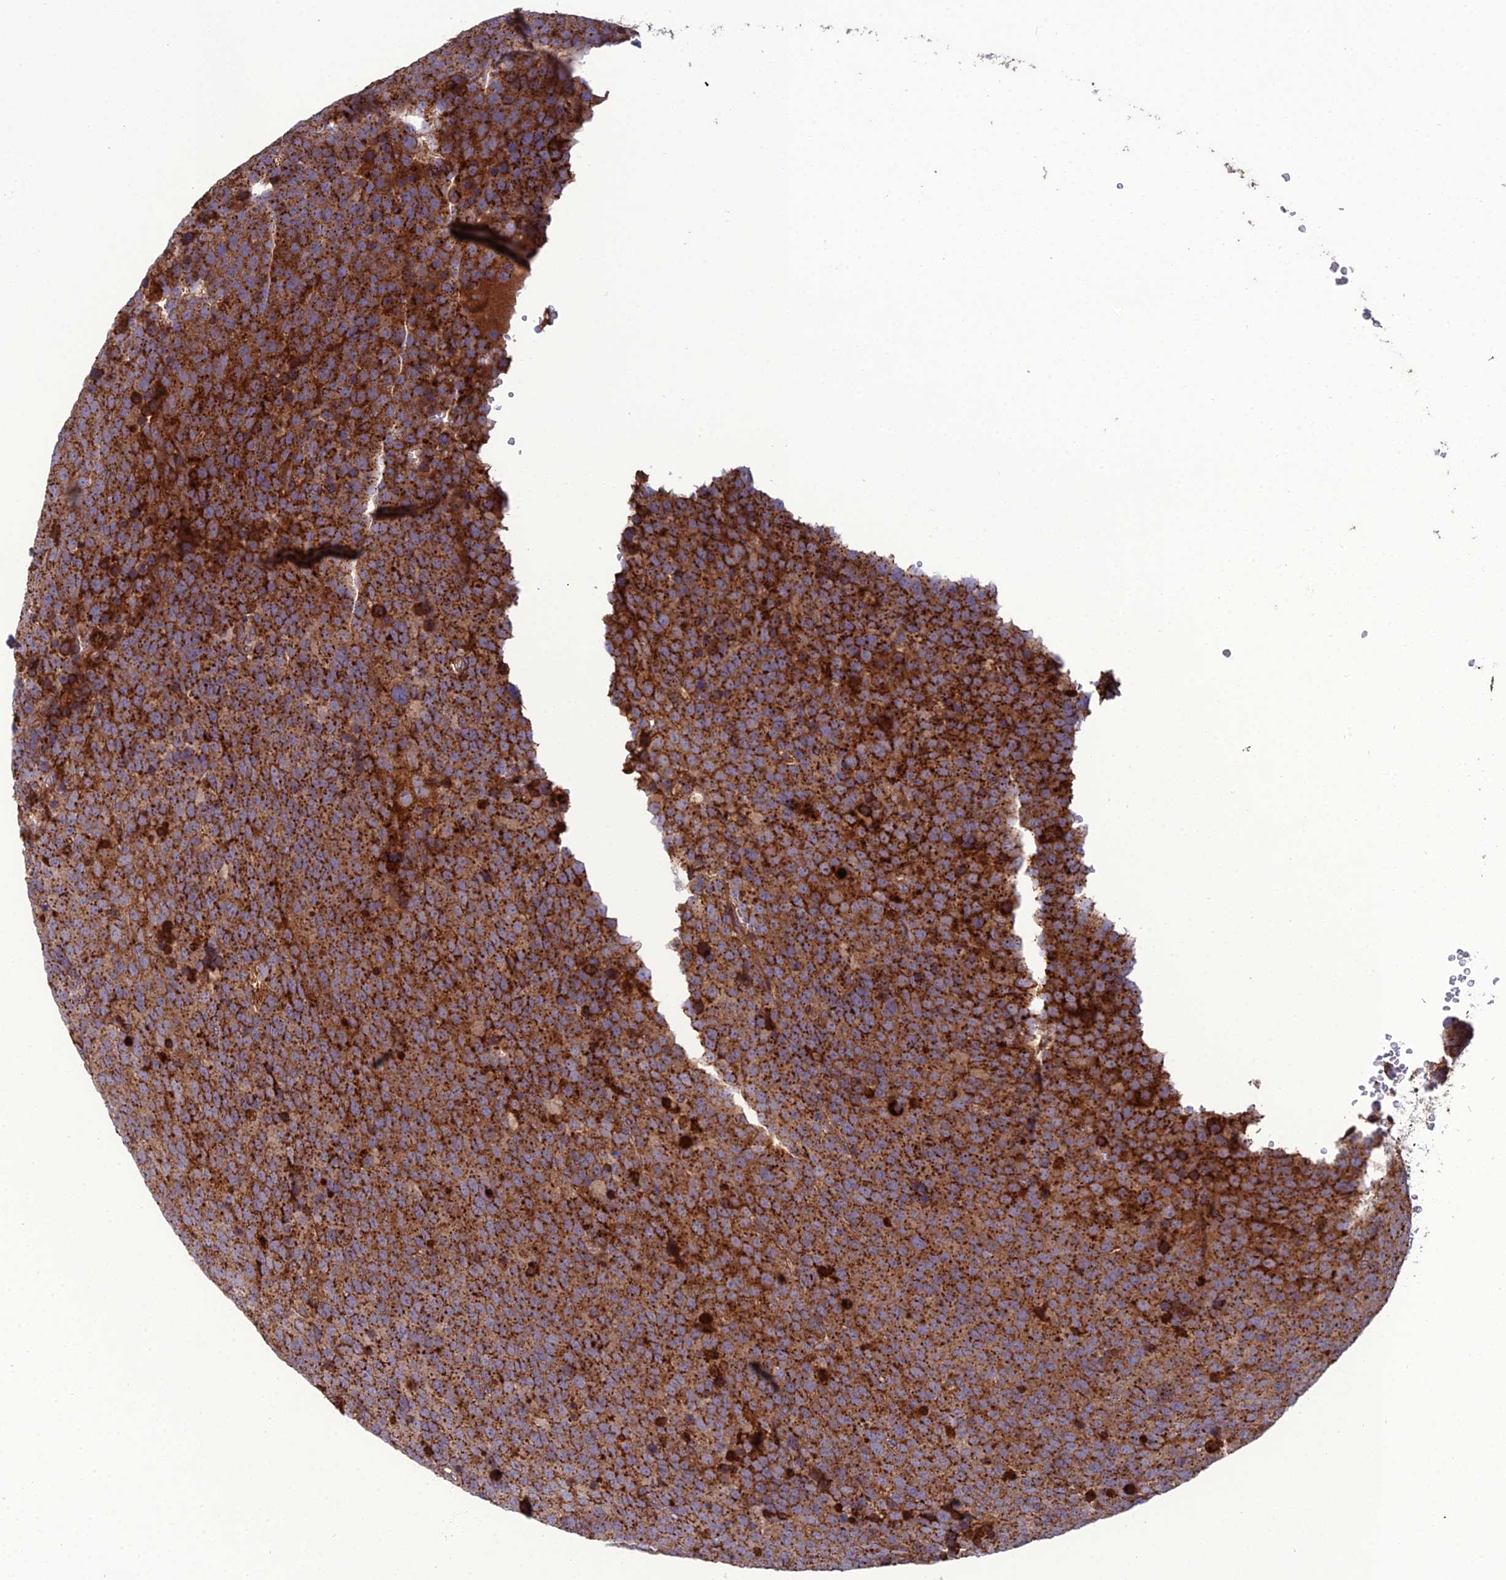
{"staining": {"intensity": "strong", "quantity": ">75%", "location": "cytoplasmic/membranous"}, "tissue": "testis cancer", "cell_type": "Tumor cells", "image_type": "cancer", "snomed": [{"axis": "morphology", "description": "Seminoma, NOS"}, {"axis": "topography", "description": "Testis"}], "caption": "Strong cytoplasmic/membranous protein expression is identified in approximately >75% of tumor cells in seminoma (testis).", "gene": "LNPEP", "patient": {"sex": "male", "age": 71}}